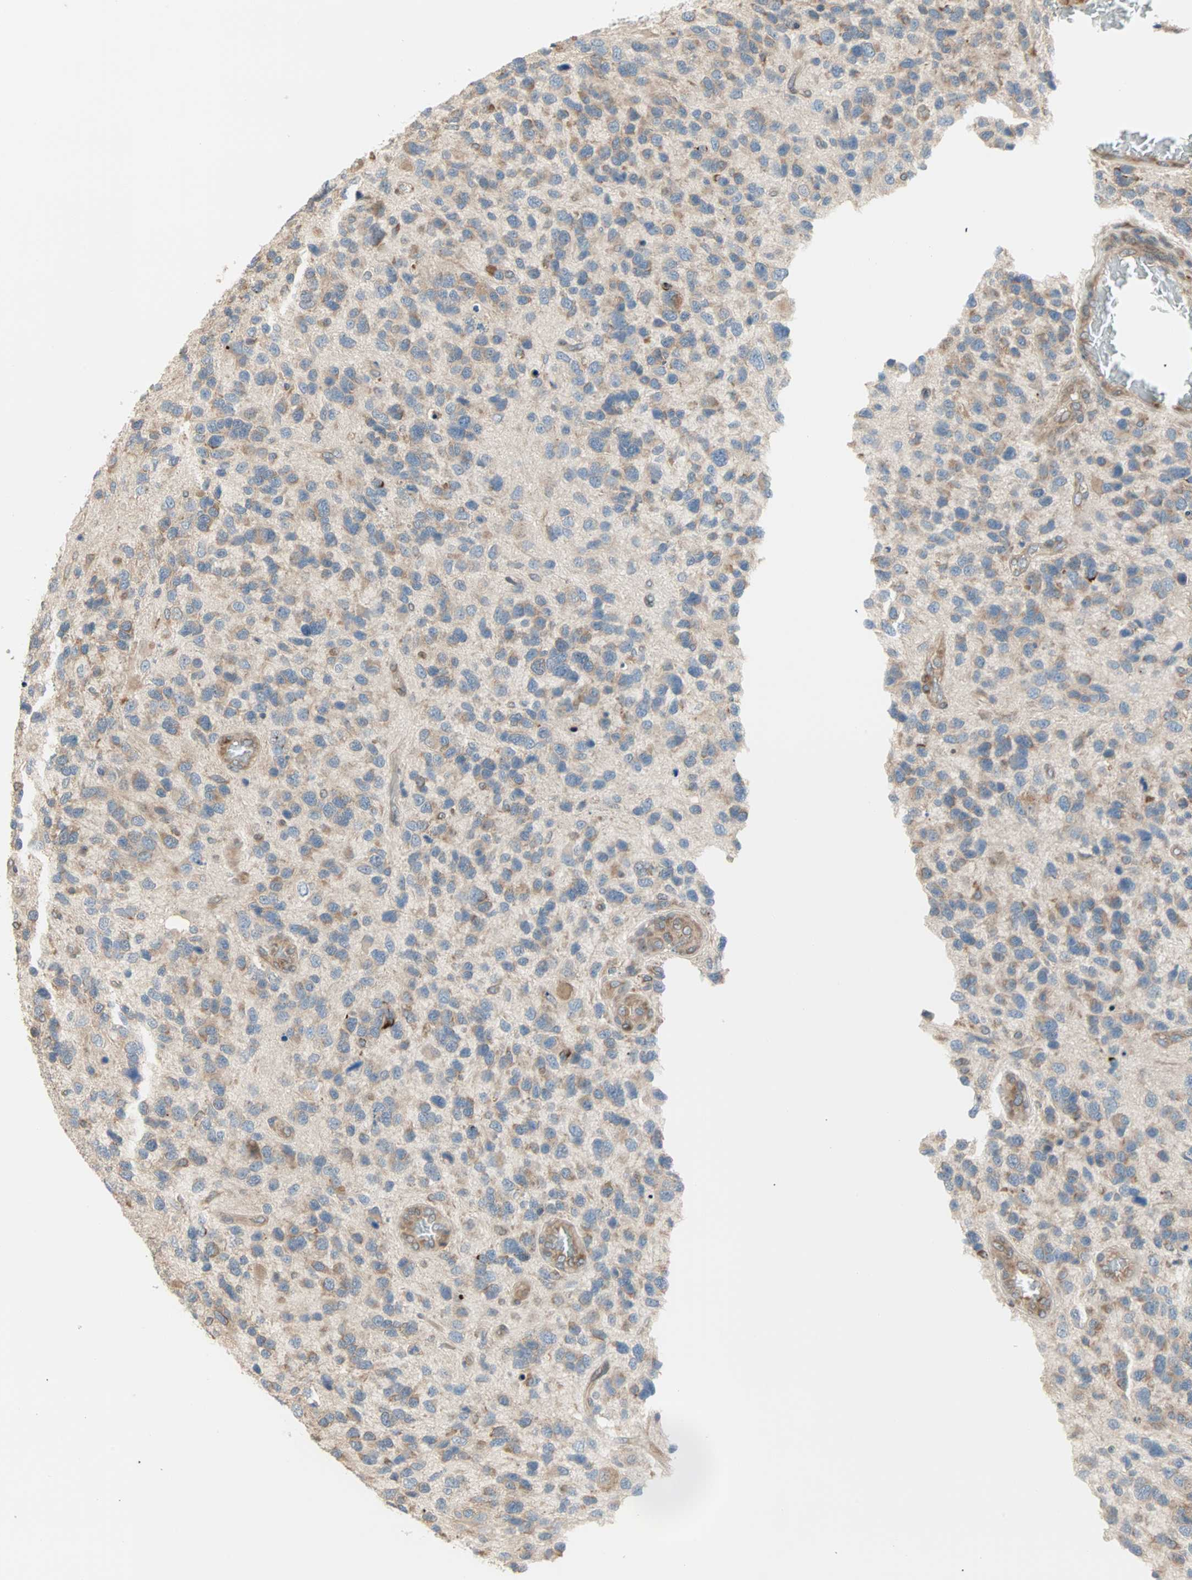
{"staining": {"intensity": "moderate", "quantity": "25%-75%", "location": "cytoplasmic/membranous"}, "tissue": "glioma", "cell_type": "Tumor cells", "image_type": "cancer", "snomed": [{"axis": "morphology", "description": "Glioma, malignant, High grade"}, {"axis": "topography", "description": "Brain"}], "caption": "This is a micrograph of immunohistochemistry (IHC) staining of malignant glioma (high-grade), which shows moderate positivity in the cytoplasmic/membranous of tumor cells.", "gene": "SAR1A", "patient": {"sex": "female", "age": 58}}